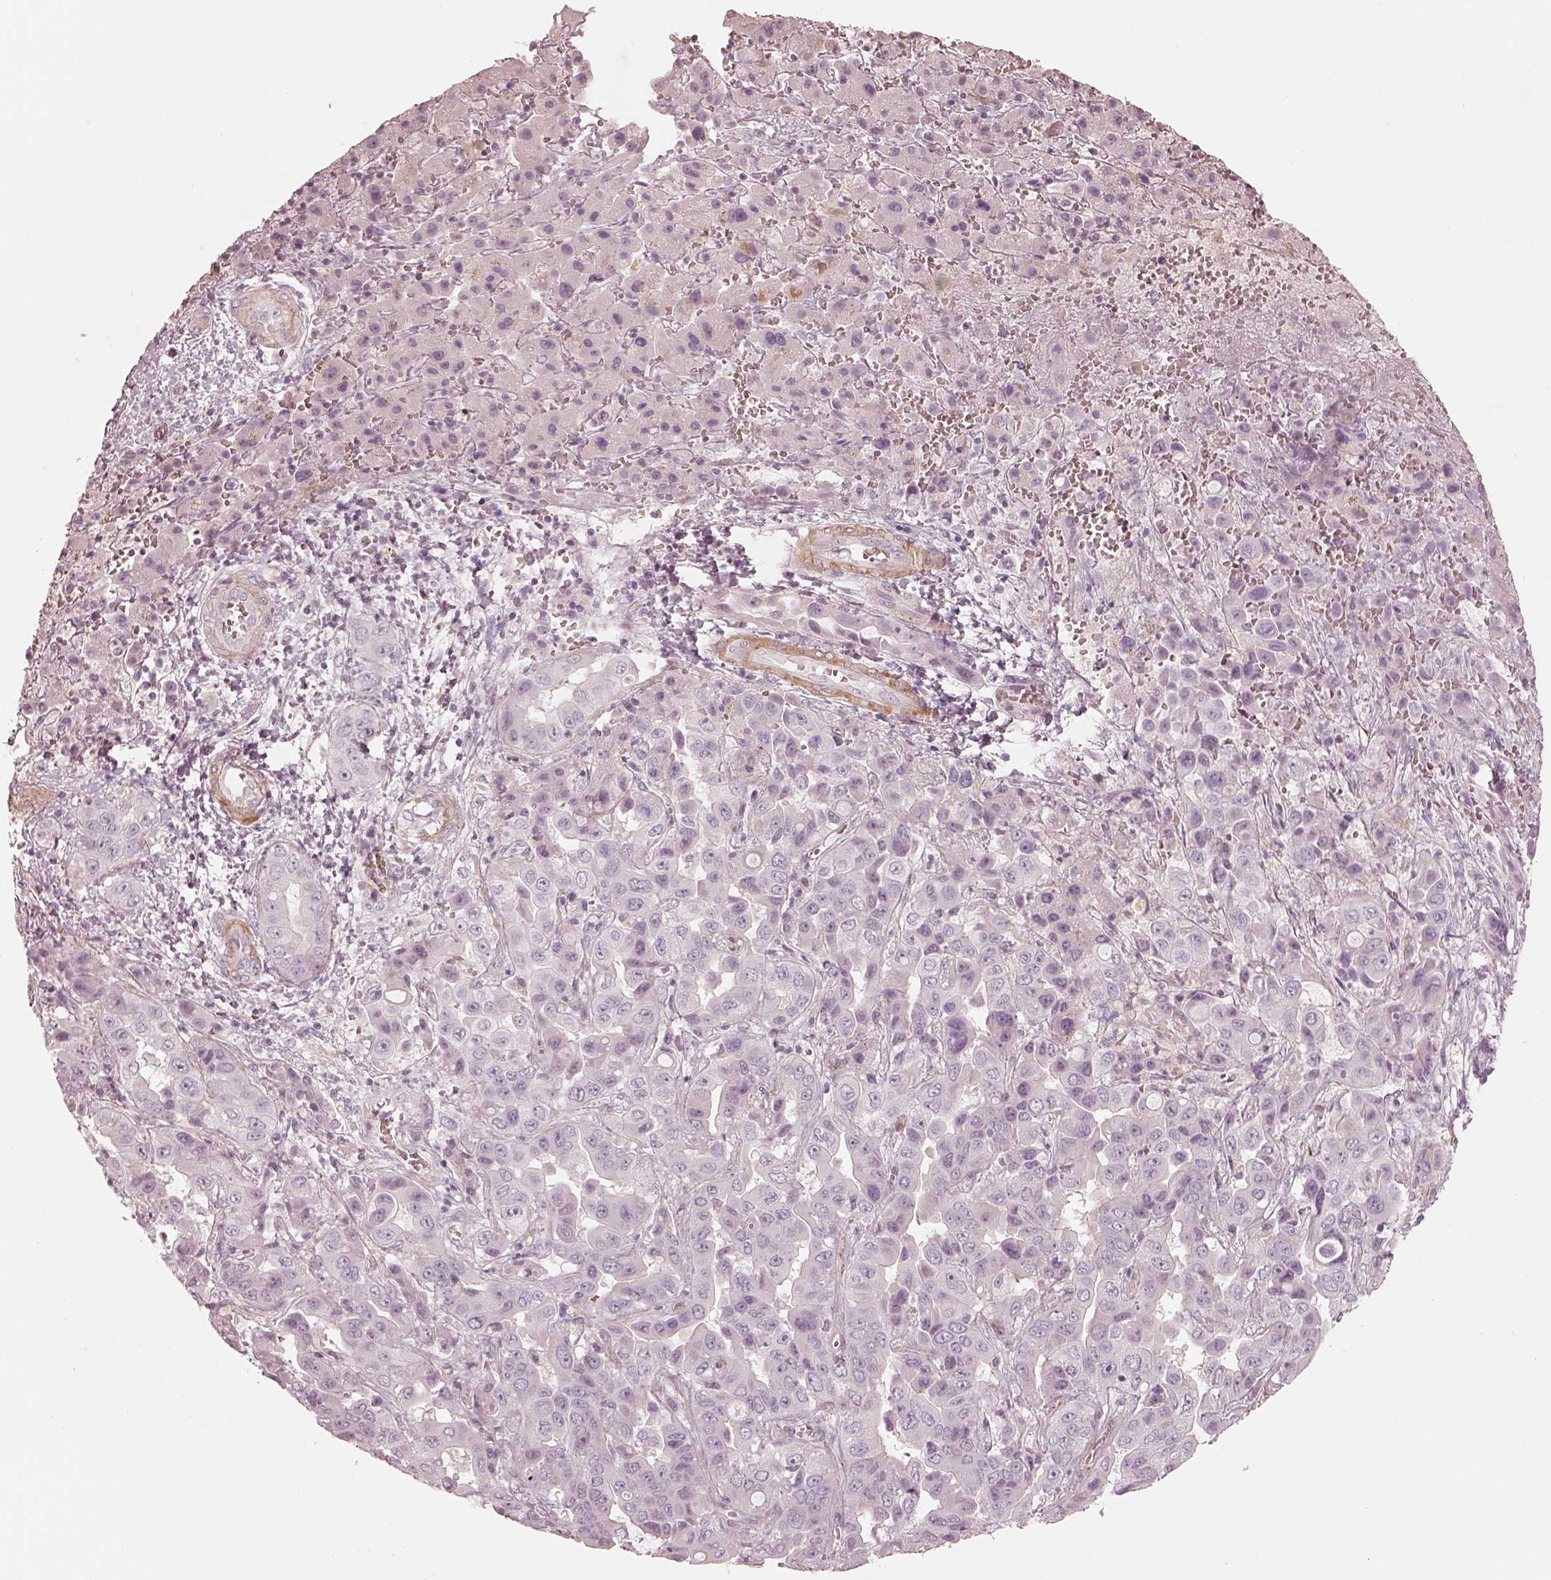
{"staining": {"intensity": "negative", "quantity": "none", "location": "none"}, "tissue": "liver cancer", "cell_type": "Tumor cells", "image_type": "cancer", "snomed": [{"axis": "morphology", "description": "Cholangiocarcinoma"}, {"axis": "topography", "description": "Liver"}], "caption": "High power microscopy image of an immunohistochemistry (IHC) photomicrograph of liver cholangiocarcinoma, revealing no significant staining in tumor cells.", "gene": "PRLHR", "patient": {"sex": "female", "age": 52}}